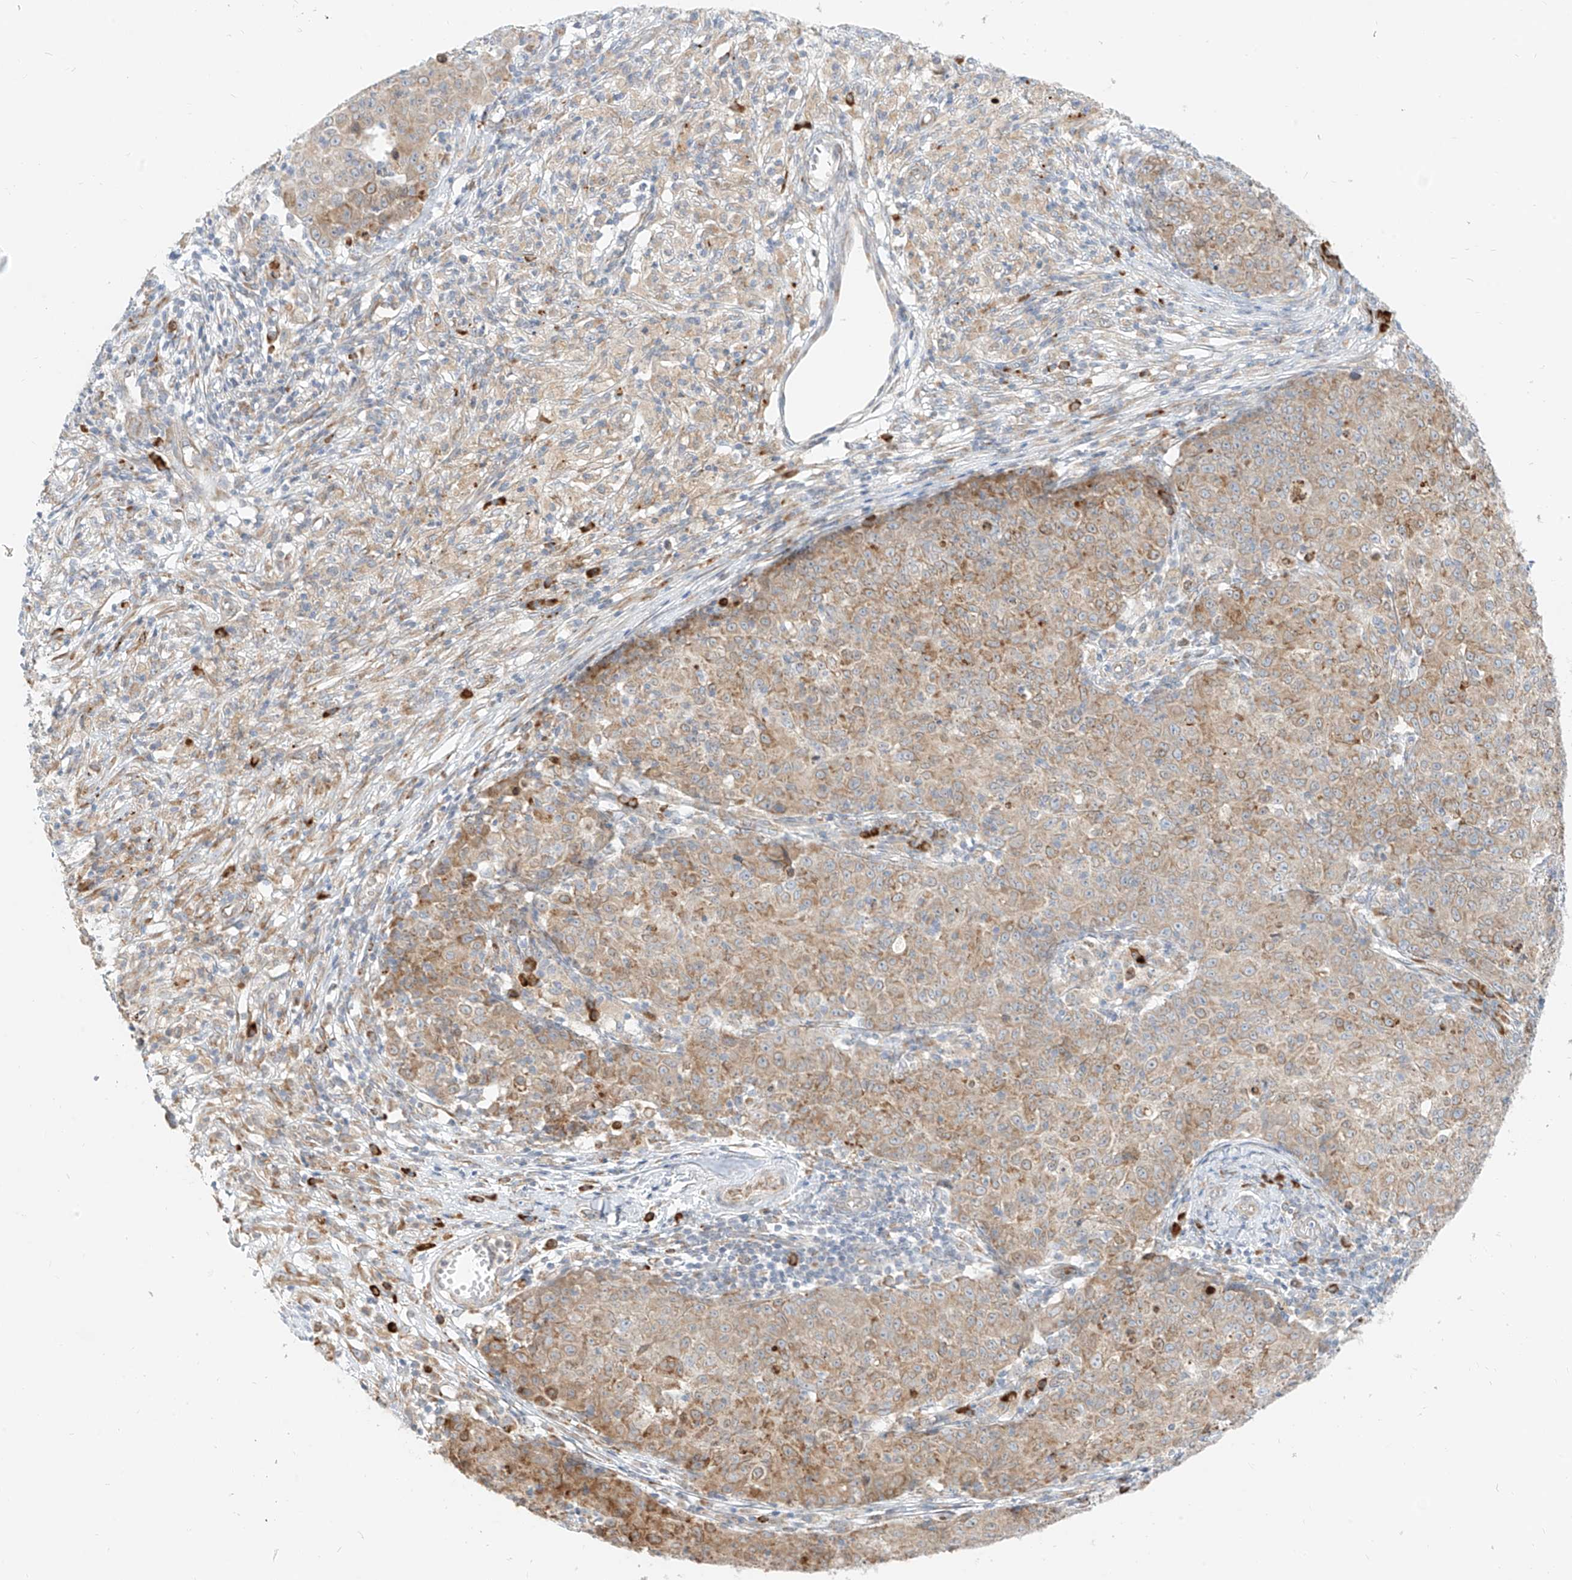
{"staining": {"intensity": "moderate", "quantity": "25%-75%", "location": "cytoplasmic/membranous"}, "tissue": "ovarian cancer", "cell_type": "Tumor cells", "image_type": "cancer", "snomed": [{"axis": "morphology", "description": "Carcinoma, endometroid"}, {"axis": "topography", "description": "Ovary"}], "caption": "Immunohistochemistry (IHC) photomicrograph of neoplastic tissue: ovarian cancer (endometroid carcinoma) stained using immunohistochemistry shows medium levels of moderate protein expression localized specifically in the cytoplasmic/membranous of tumor cells, appearing as a cytoplasmic/membranous brown color.", "gene": "STT3A", "patient": {"sex": "female", "age": 42}}